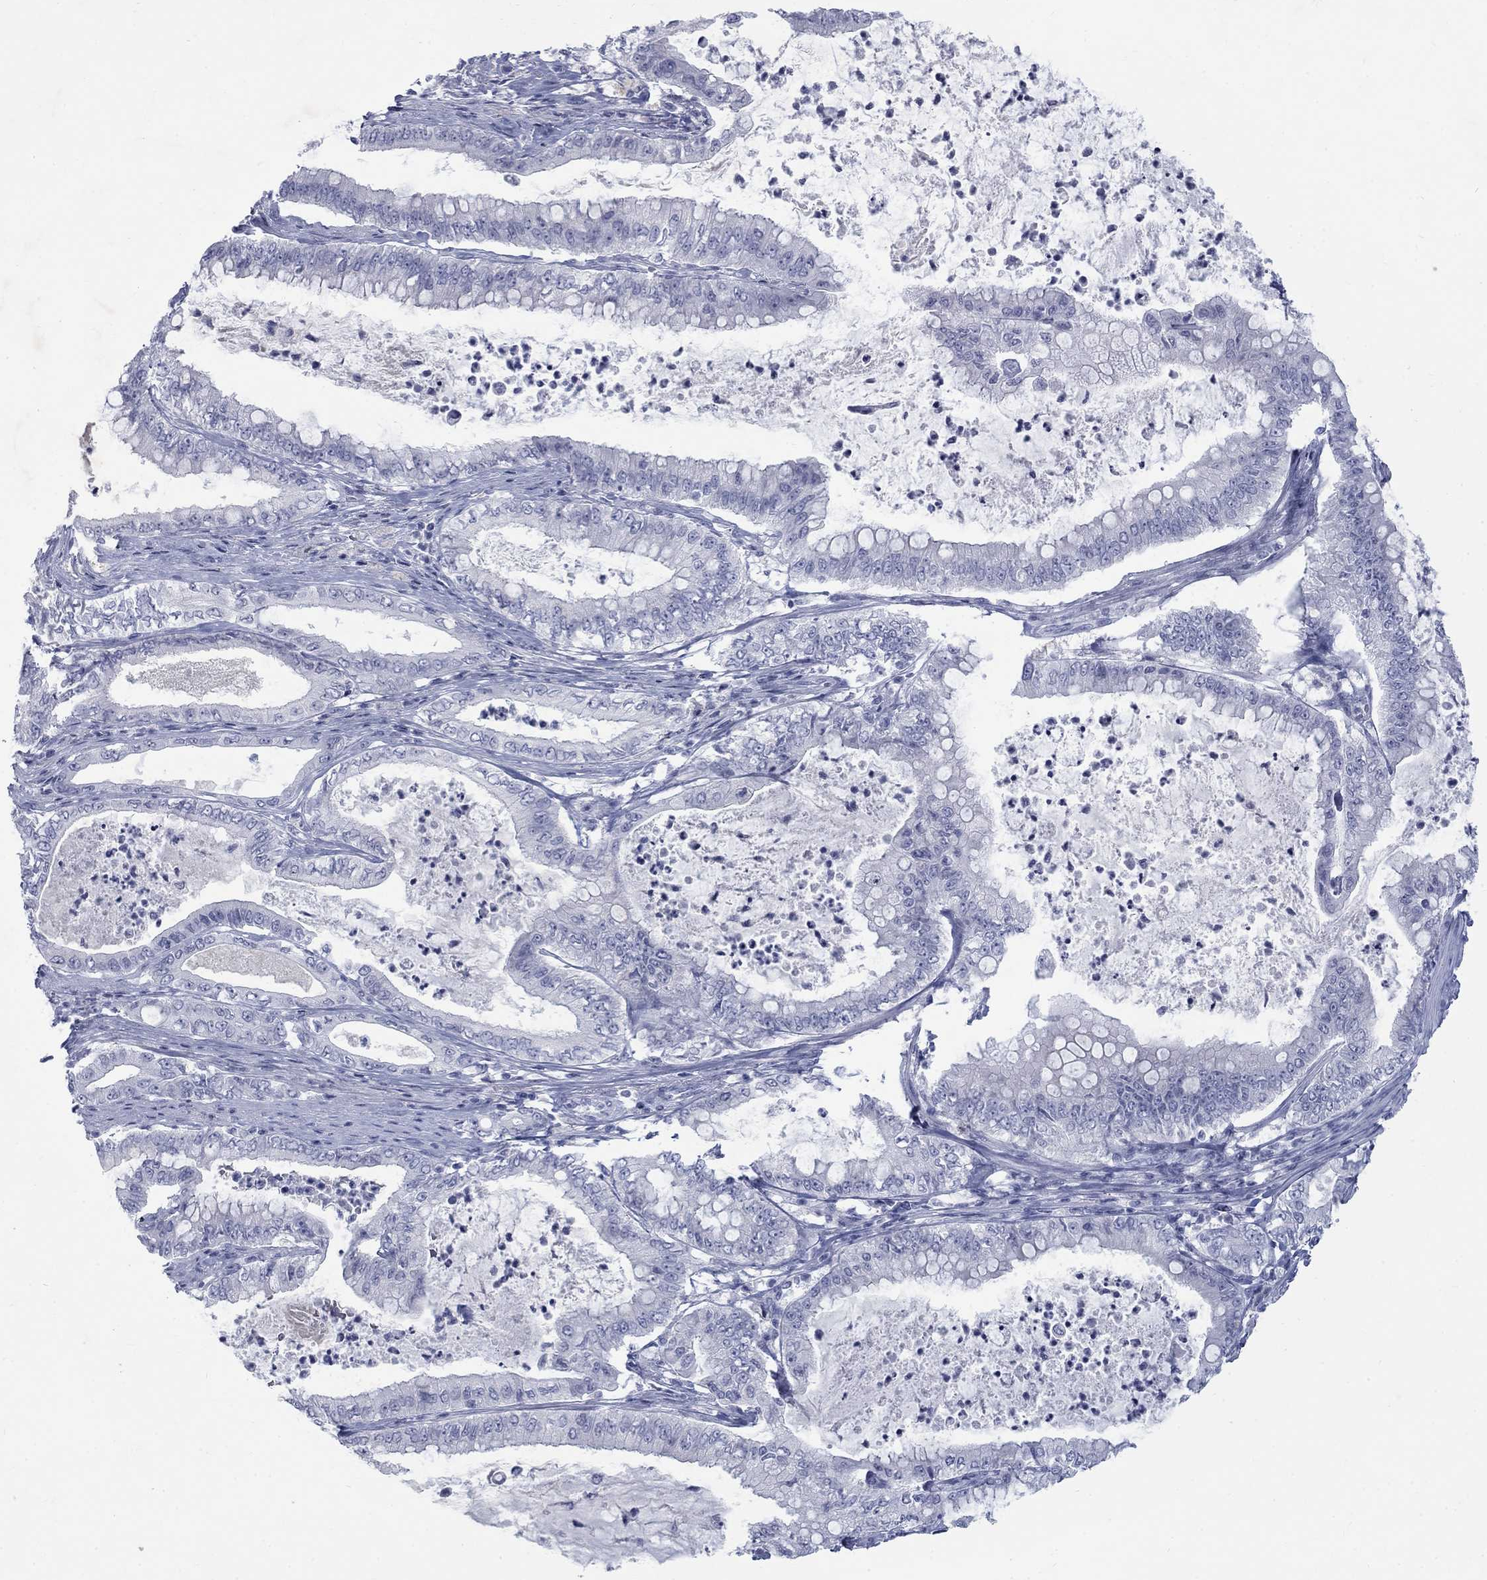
{"staining": {"intensity": "negative", "quantity": "none", "location": "none"}, "tissue": "pancreatic cancer", "cell_type": "Tumor cells", "image_type": "cancer", "snomed": [{"axis": "morphology", "description": "Adenocarcinoma, NOS"}, {"axis": "topography", "description": "Pancreas"}], "caption": "High power microscopy micrograph of an immunohistochemistry (IHC) micrograph of pancreatic cancer, revealing no significant staining in tumor cells. (DAB (3,3'-diaminobenzidine) immunohistochemistry (IHC) with hematoxylin counter stain).", "gene": "RFTN2", "patient": {"sex": "male", "age": 71}}